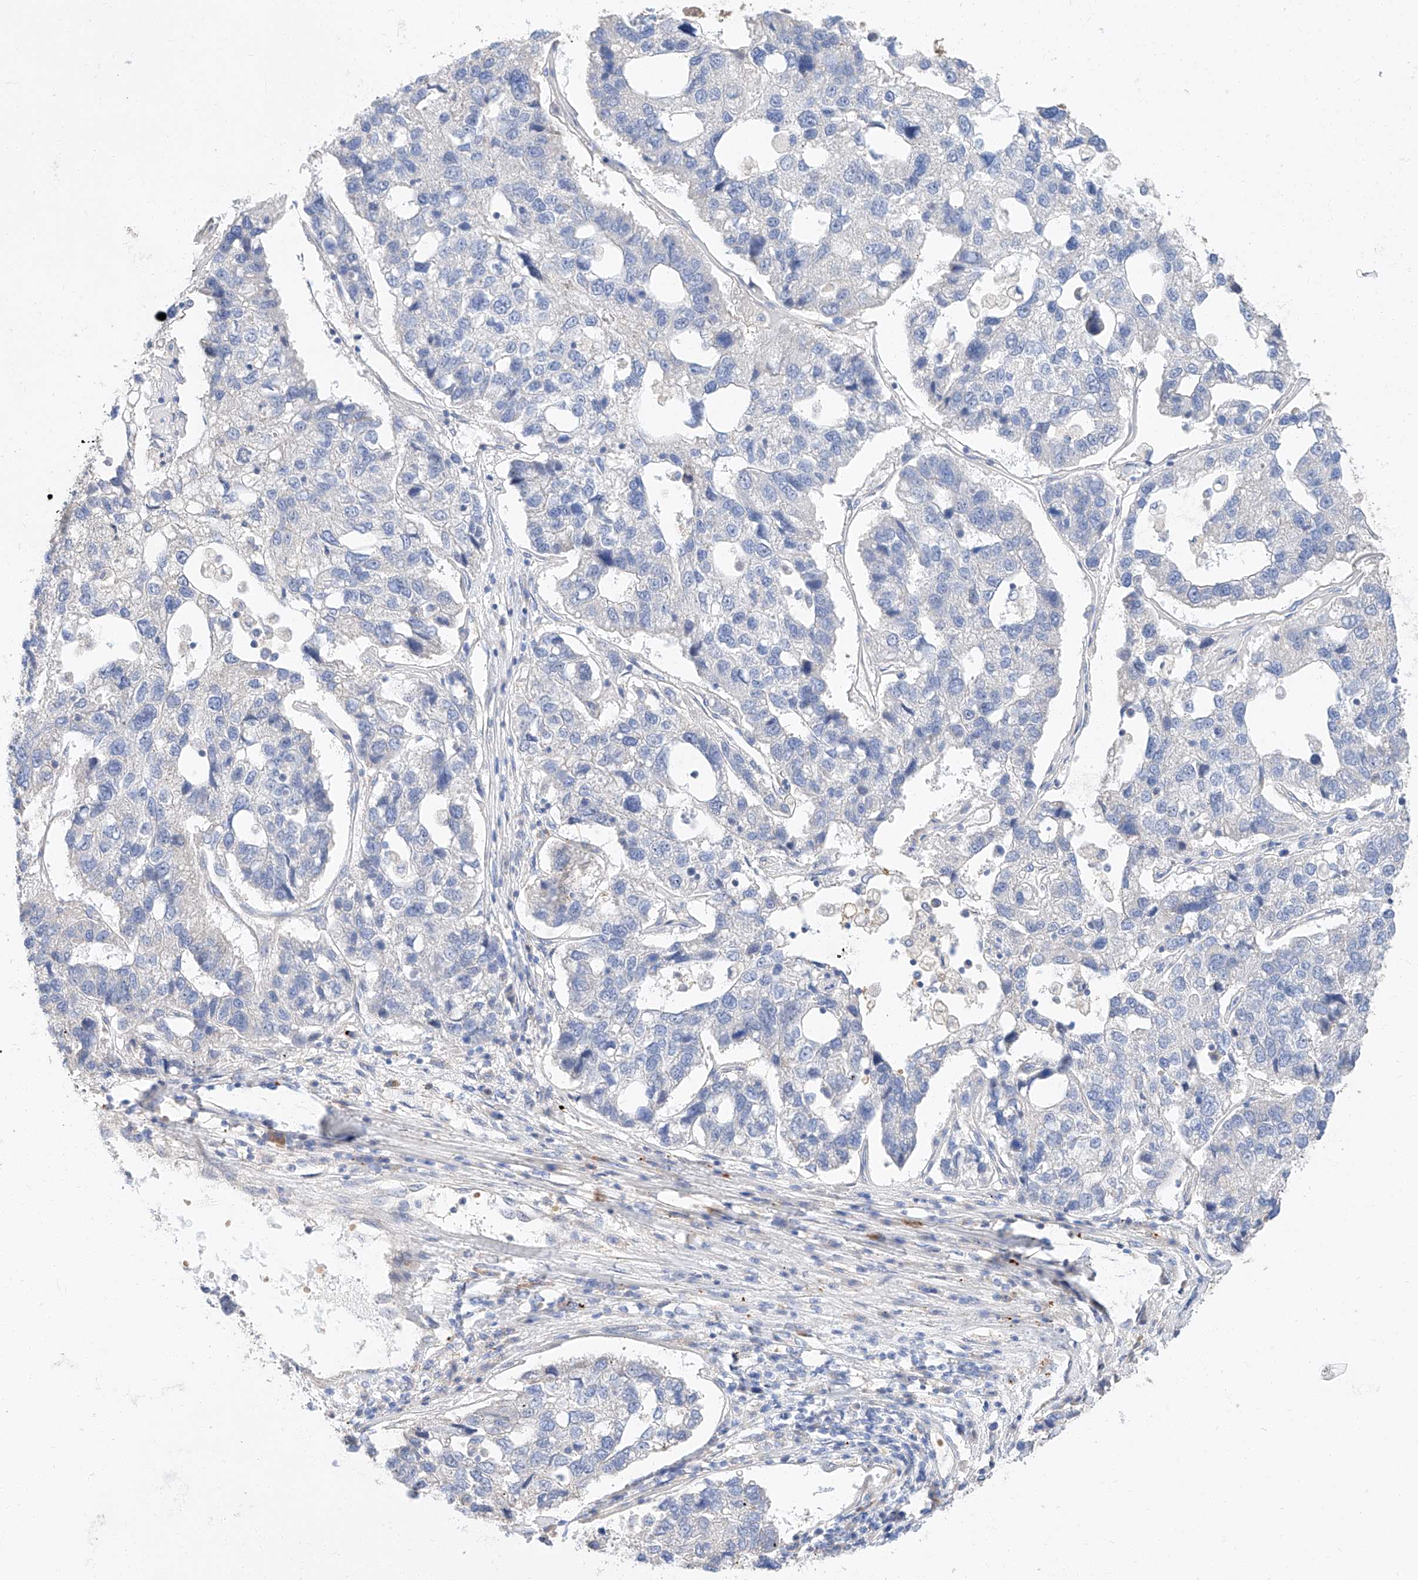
{"staining": {"intensity": "negative", "quantity": "none", "location": "none"}, "tissue": "pancreatic cancer", "cell_type": "Tumor cells", "image_type": "cancer", "snomed": [{"axis": "morphology", "description": "Adenocarcinoma, NOS"}, {"axis": "topography", "description": "Pancreas"}], "caption": "Protein analysis of pancreatic cancer (adenocarcinoma) demonstrates no significant staining in tumor cells.", "gene": "GLMN", "patient": {"sex": "female", "age": 61}}